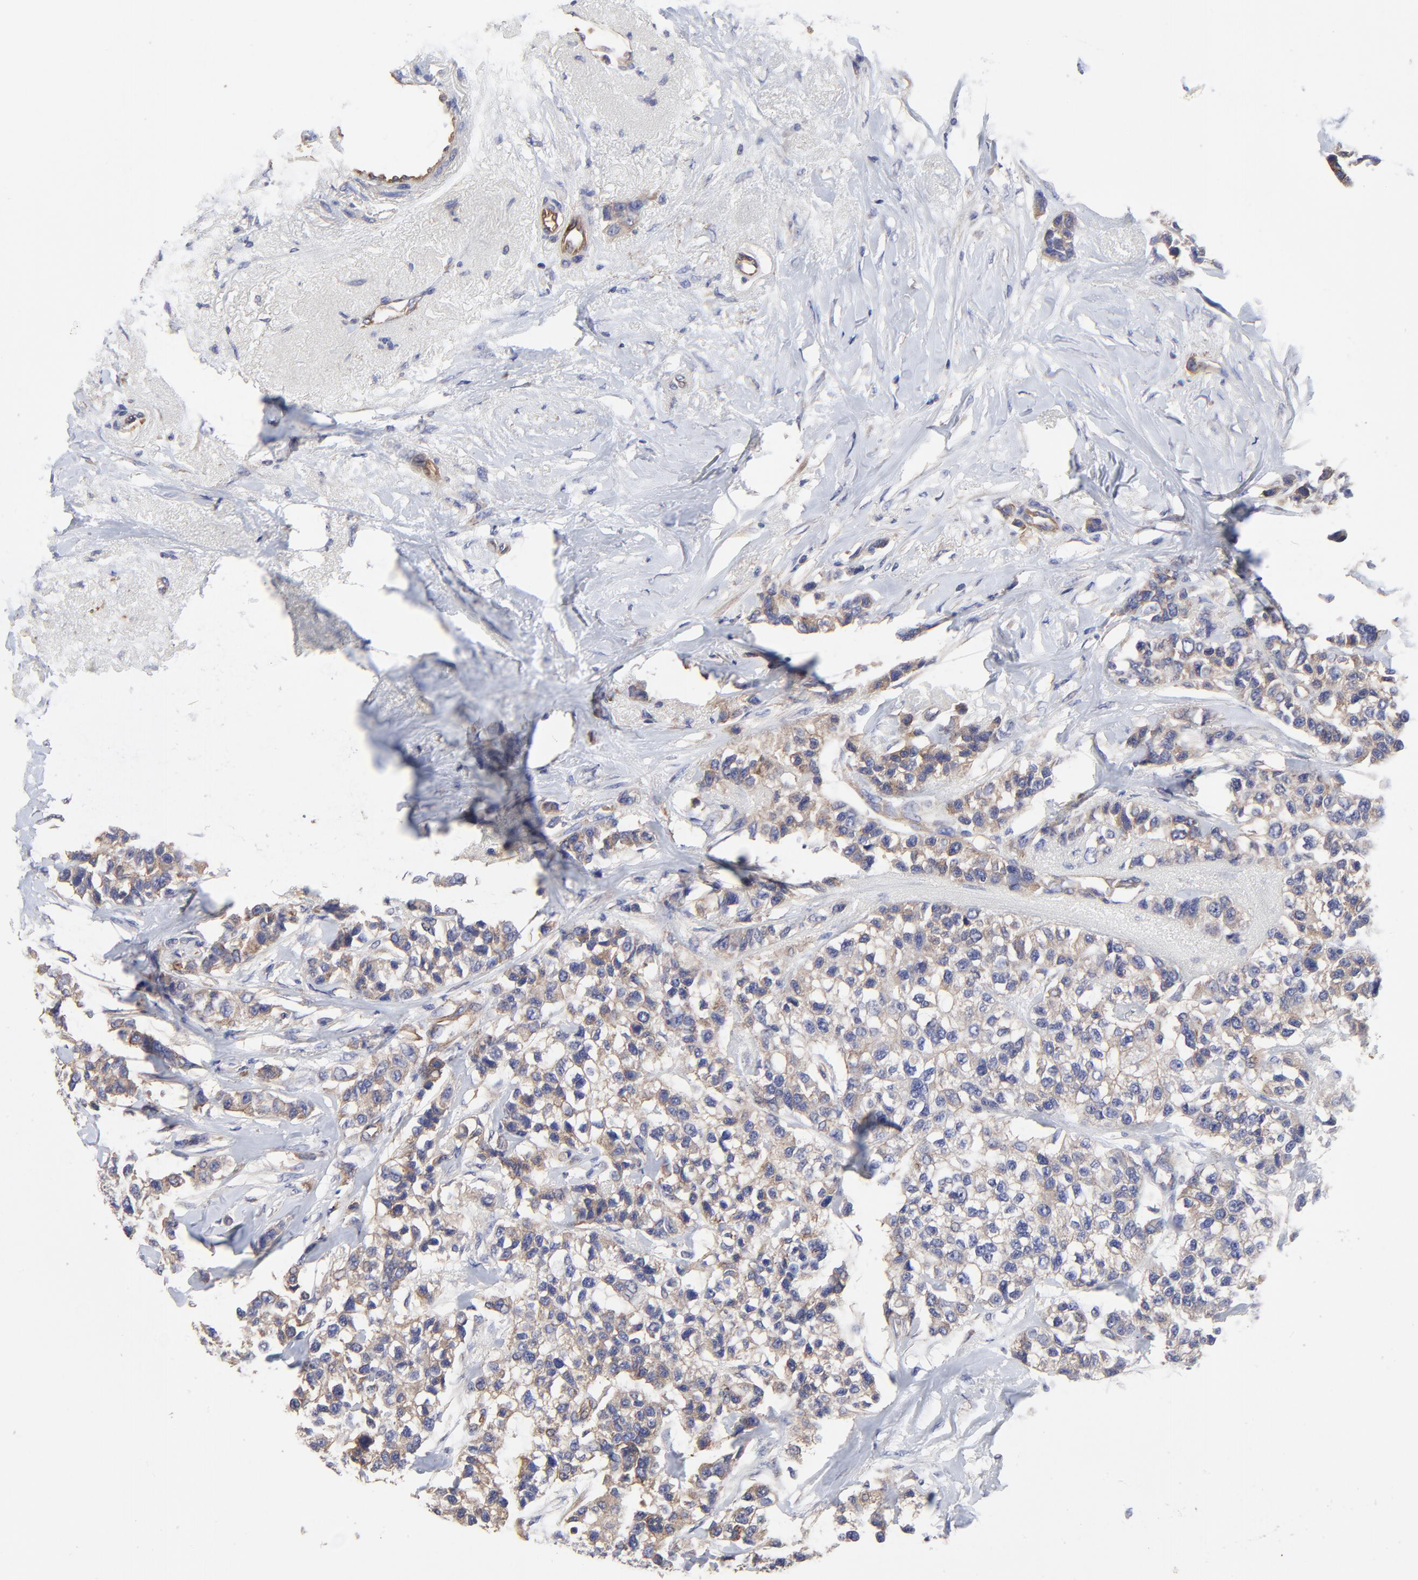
{"staining": {"intensity": "weak", "quantity": "<25%", "location": "cytoplasmic/membranous"}, "tissue": "breast cancer", "cell_type": "Tumor cells", "image_type": "cancer", "snomed": [{"axis": "morphology", "description": "Duct carcinoma"}, {"axis": "topography", "description": "Breast"}], "caption": "Immunohistochemistry (IHC) micrograph of human breast cancer (invasive ductal carcinoma) stained for a protein (brown), which demonstrates no expression in tumor cells. (Immunohistochemistry, brightfield microscopy, high magnification).", "gene": "SULF2", "patient": {"sex": "female", "age": 51}}